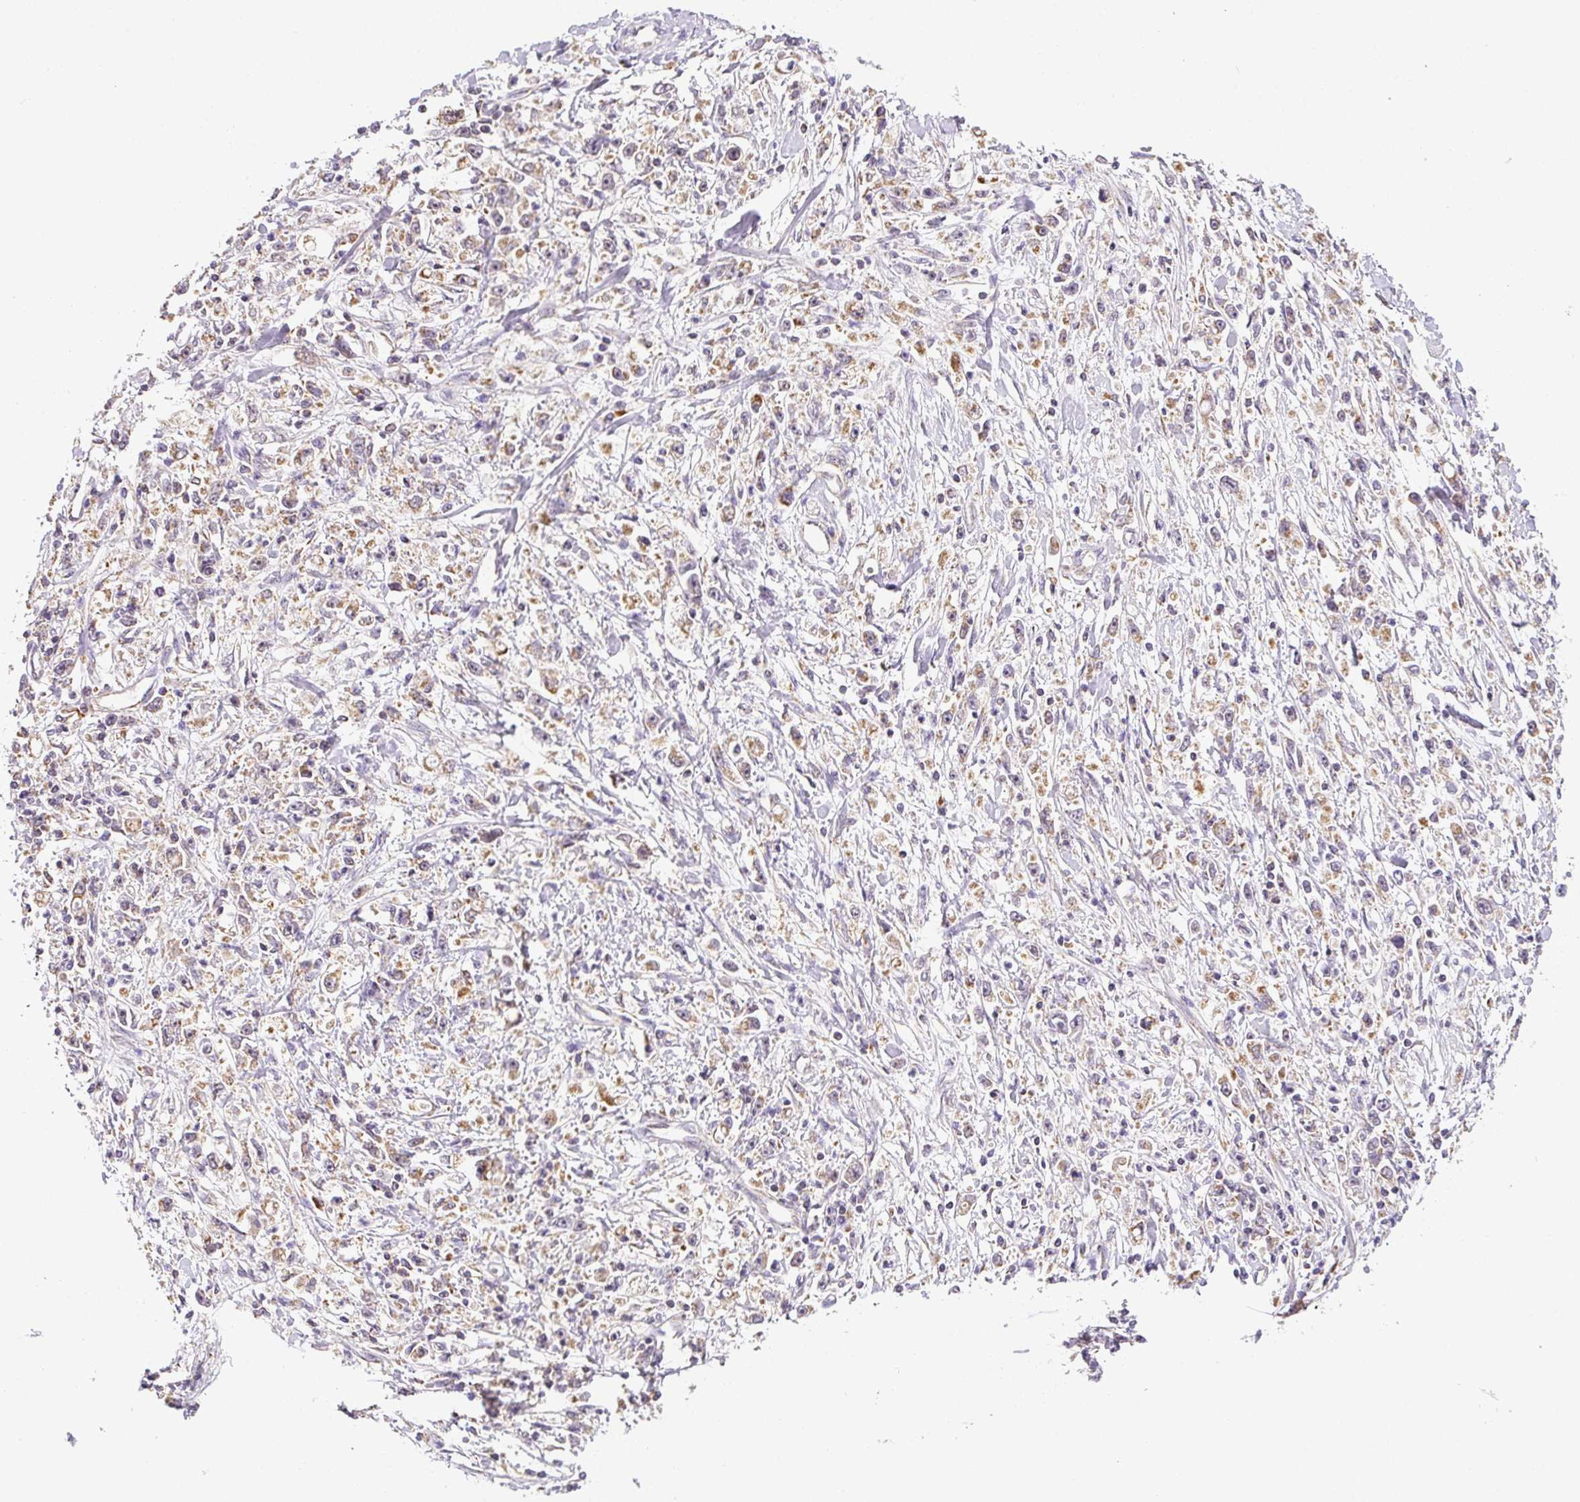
{"staining": {"intensity": "moderate", "quantity": ">75%", "location": "cytoplasmic/membranous"}, "tissue": "stomach cancer", "cell_type": "Tumor cells", "image_type": "cancer", "snomed": [{"axis": "morphology", "description": "Adenocarcinoma, NOS"}, {"axis": "topography", "description": "Stomach"}], "caption": "An image showing moderate cytoplasmic/membranous staining in about >75% of tumor cells in stomach cancer, as visualized by brown immunohistochemical staining.", "gene": "MFSD9", "patient": {"sex": "female", "age": 59}}